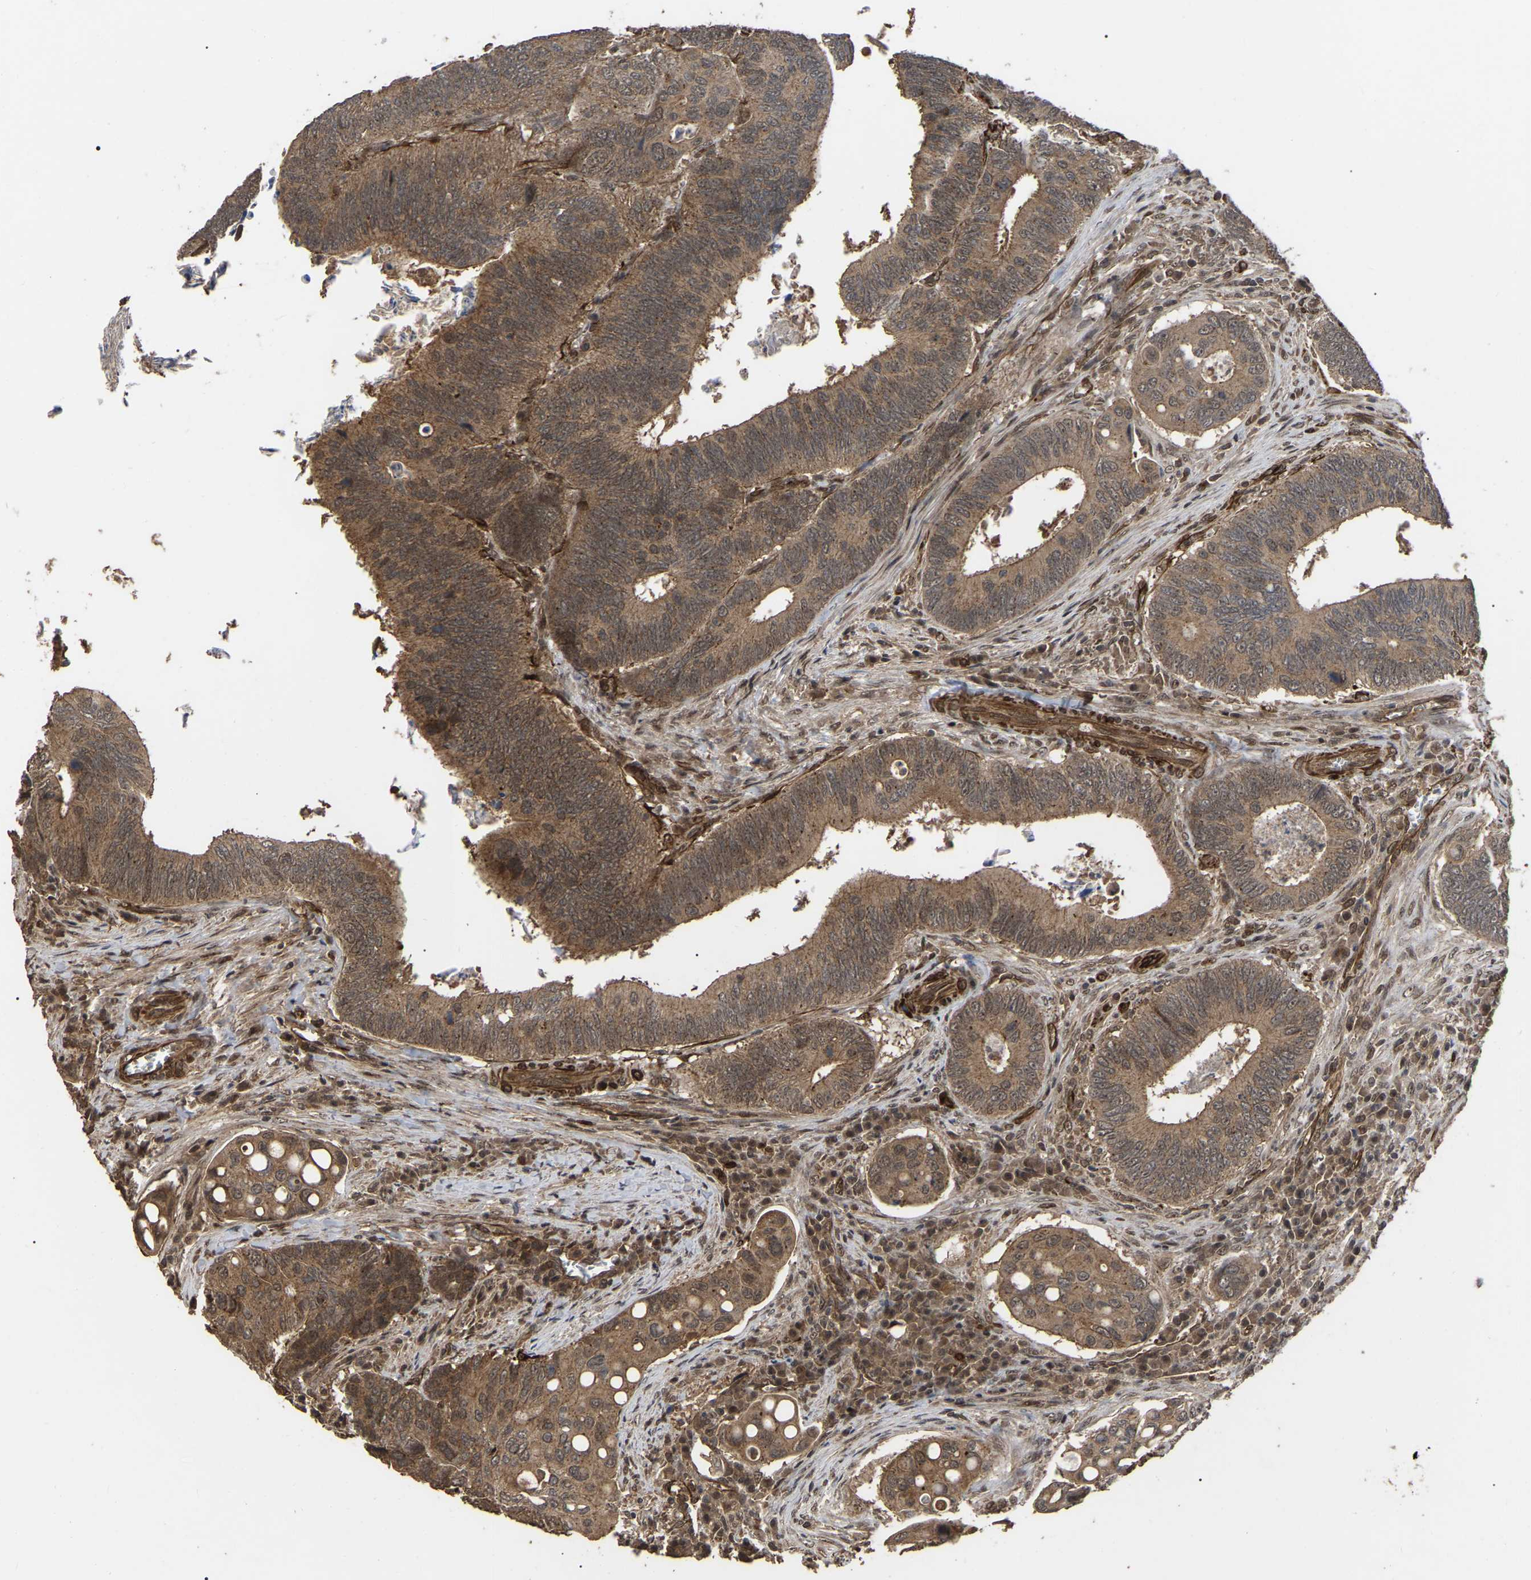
{"staining": {"intensity": "moderate", "quantity": ">75%", "location": "cytoplasmic/membranous"}, "tissue": "colorectal cancer", "cell_type": "Tumor cells", "image_type": "cancer", "snomed": [{"axis": "morphology", "description": "Inflammation, NOS"}, {"axis": "morphology", "description": "Adenocarcinoma, NOS"}, {"axis": "topography", "description": "Colon"}], "caption": "Protein staining by immunohistochemistry demonstrates moderate cytoplasmic/membranous positivity in approximately >75% of tumor cells in adenocarcinoma (colorectal). (IHC, brightfield microscopy, high magnification).", "gene": "FAM161B", "patient": {"sex": "male", "age": 72}}